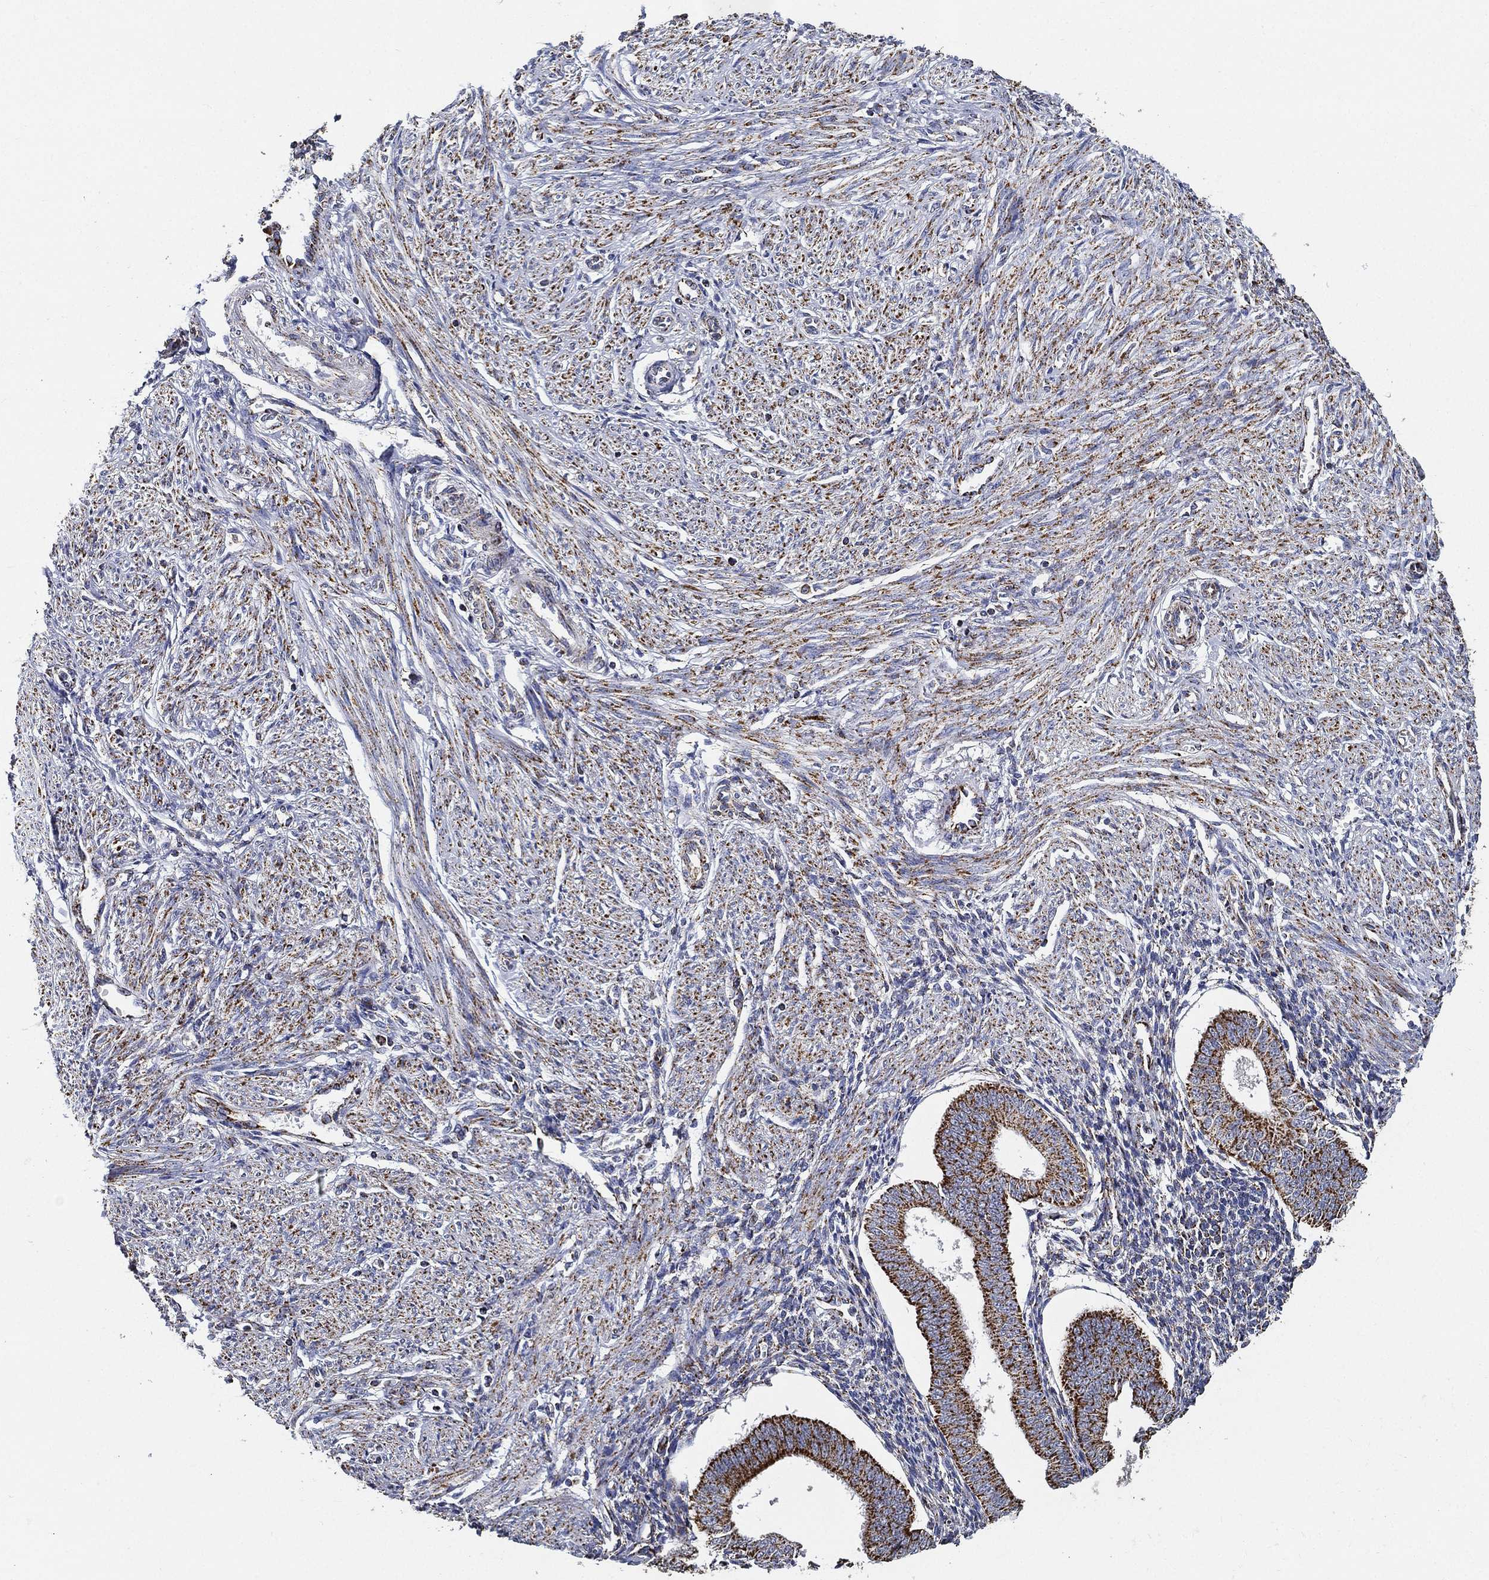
{"staining": {"intensity": "moderate", "quantity": "<25%", "location": "cytoplasmic/membranous"}, "tissue": "endometrium", "cell_type": "Cells in endometrial stroma", "image_type": "normal", "snomed": [{"axis": "morphology", "description": "Normal tissue, NOS"}, {"axis": "topography", "description": "Endometrium"}], "caption": "Immunohistochemical staining of unremarkable endometrium shows low levels of moderate cytoplasmic/membranous positivity in about <25% of cells in endometrial stroma.", "gene": "NDUFAB1", "patient": {"sex": "female", "age": 39}}